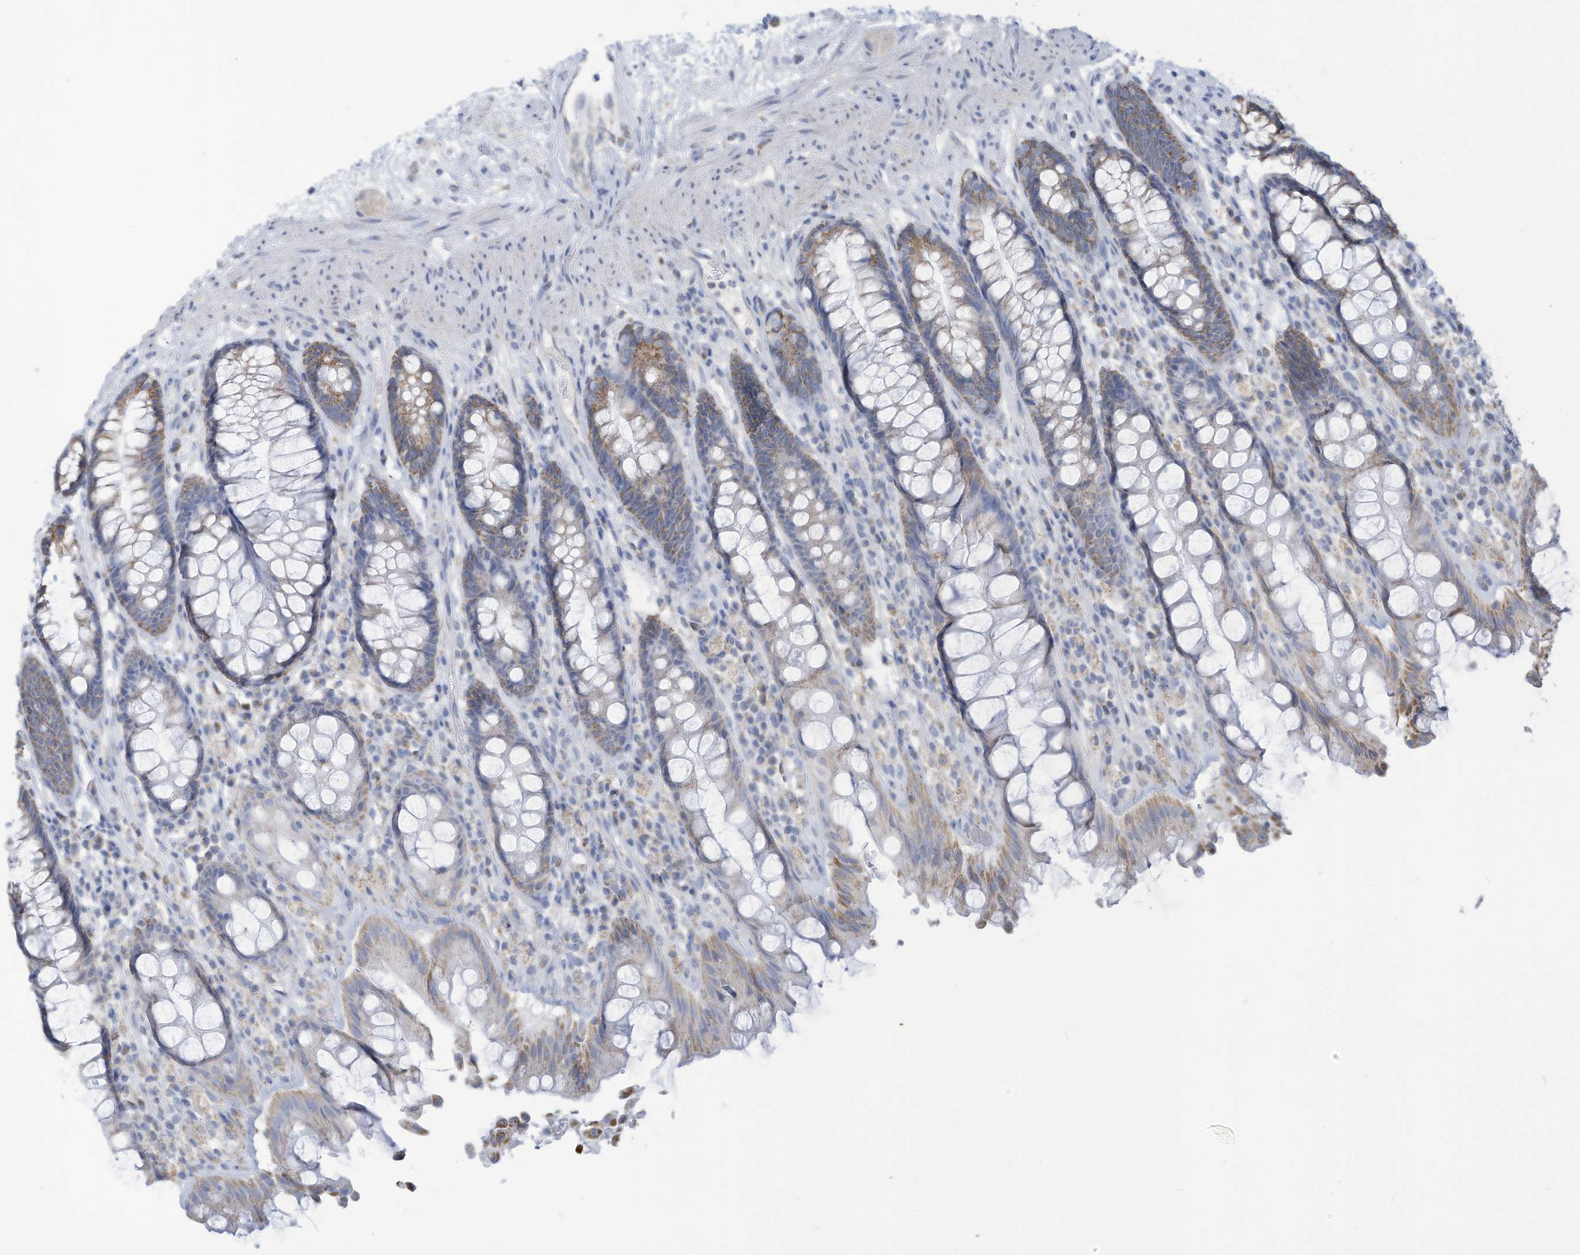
{"staining": {"intensity": "moderate", "quantity": "<25%", "location": "cytoplasmic/membranous"}, "tissue": "rectum", "cell_type": "Glandular cells", "image_type": "normal", "snomed": [{"axis": "morphology", "description": "Normal tissue, NOS"}, {"axis": "topography", "description": "Rectum"}], "caption": "Glandular cells reveal low levels of moderate cytoplasmic/membranous expression in approximately <25% of cells in unremarkable human rectum.", "gene": "NLN", "patient": {"sex": "male", "age": 64}}